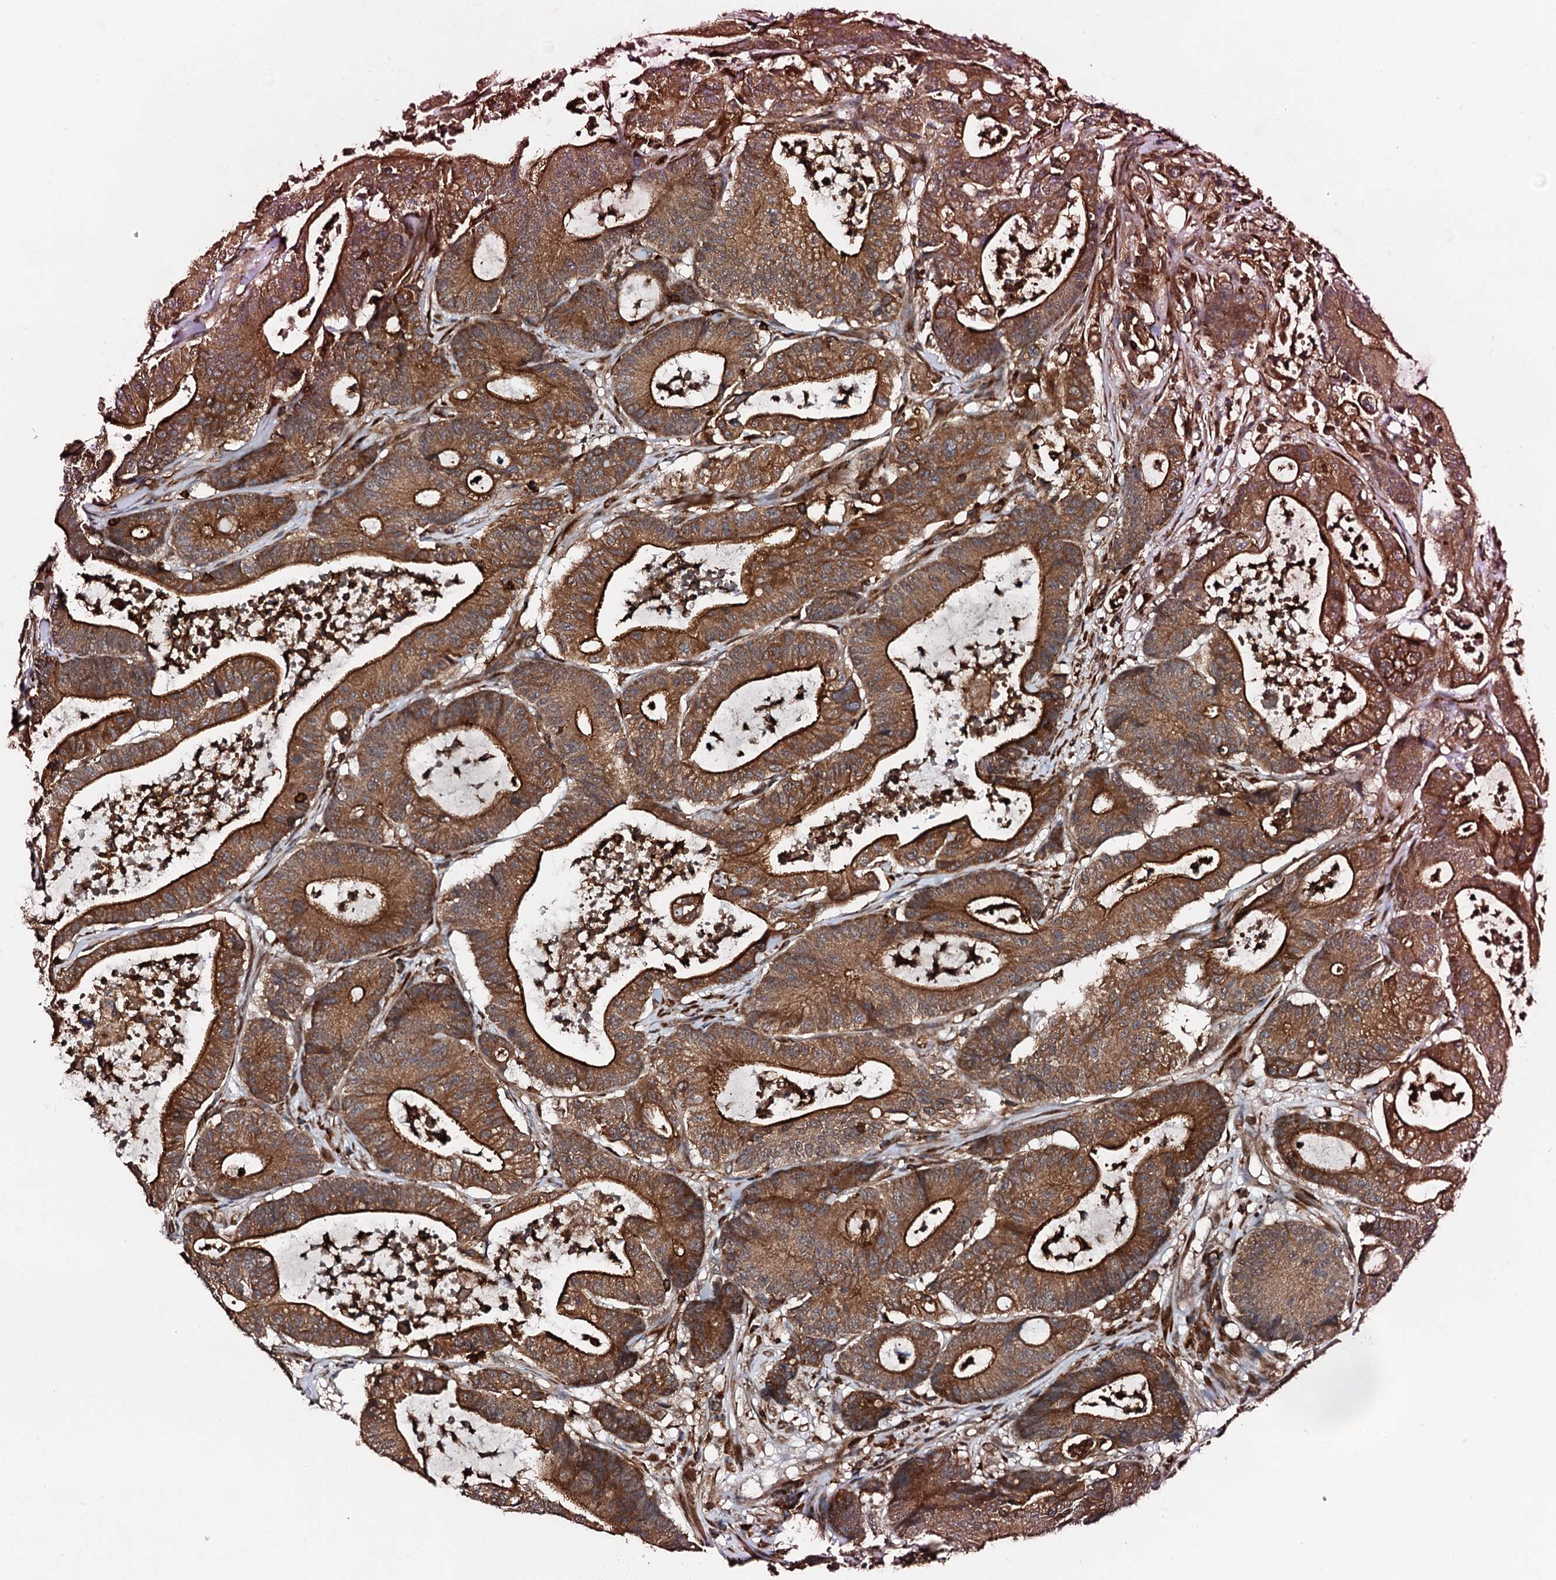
{"staining": {"intensity": "strong", "quantity": ">75%", "location": "cytoplasmic/membranous"}, "tissue": "colorectal cancer", "cell_type": "Tumor cells", "image_type": "cancer", "snomed": [{"axis": "morphology", "description": "Adenocarcinoma, NOS"}, {"axis": "topography", "description": "Colon"}], "caption": "Tumor cells display high levels of strong cytoplasmic/membranous expression in approximately >75% of cells in colorectal adenocarcinoma.", "gene": "EDC4", "patient": {"sex": "female", "age": 84}}